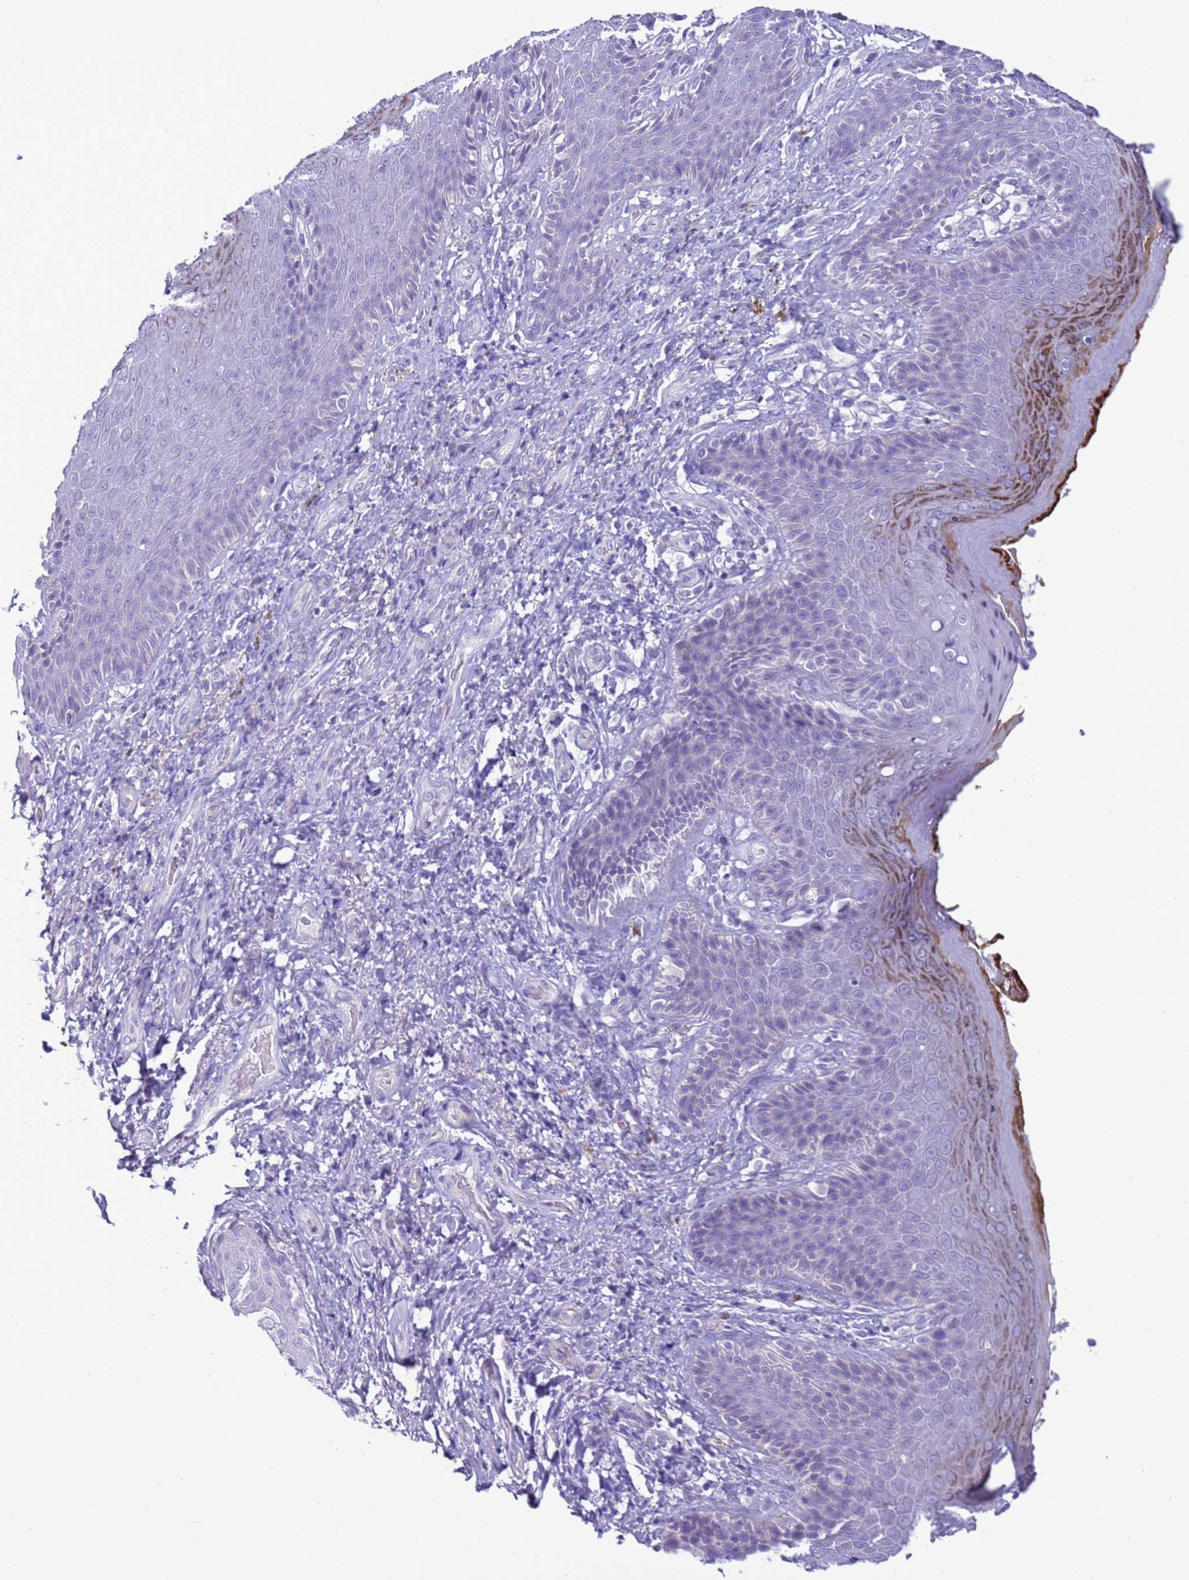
{"staining": {"intensity": "moderate", "quantity": "<25%", "location": "cytoplasmic/membranous"}, "tissue": "skin", "cell_type": "Epidermal cells", "image_type": "normal", "snomed": [{"axis": "morphology", "description": "Normal tissue, NOS"}, {"axis": "topography", "description": "Anal"}], "caption": "Immunohistochemistry (IHC) histopathology image of benign human skin stained for a protein (brown), which demonstrates low levels of moderate cytoplasmic/membranous staining in about <25% of epidermal cells.", "gene": "CST1", "patient": {"sex": "female", "age": 89}}